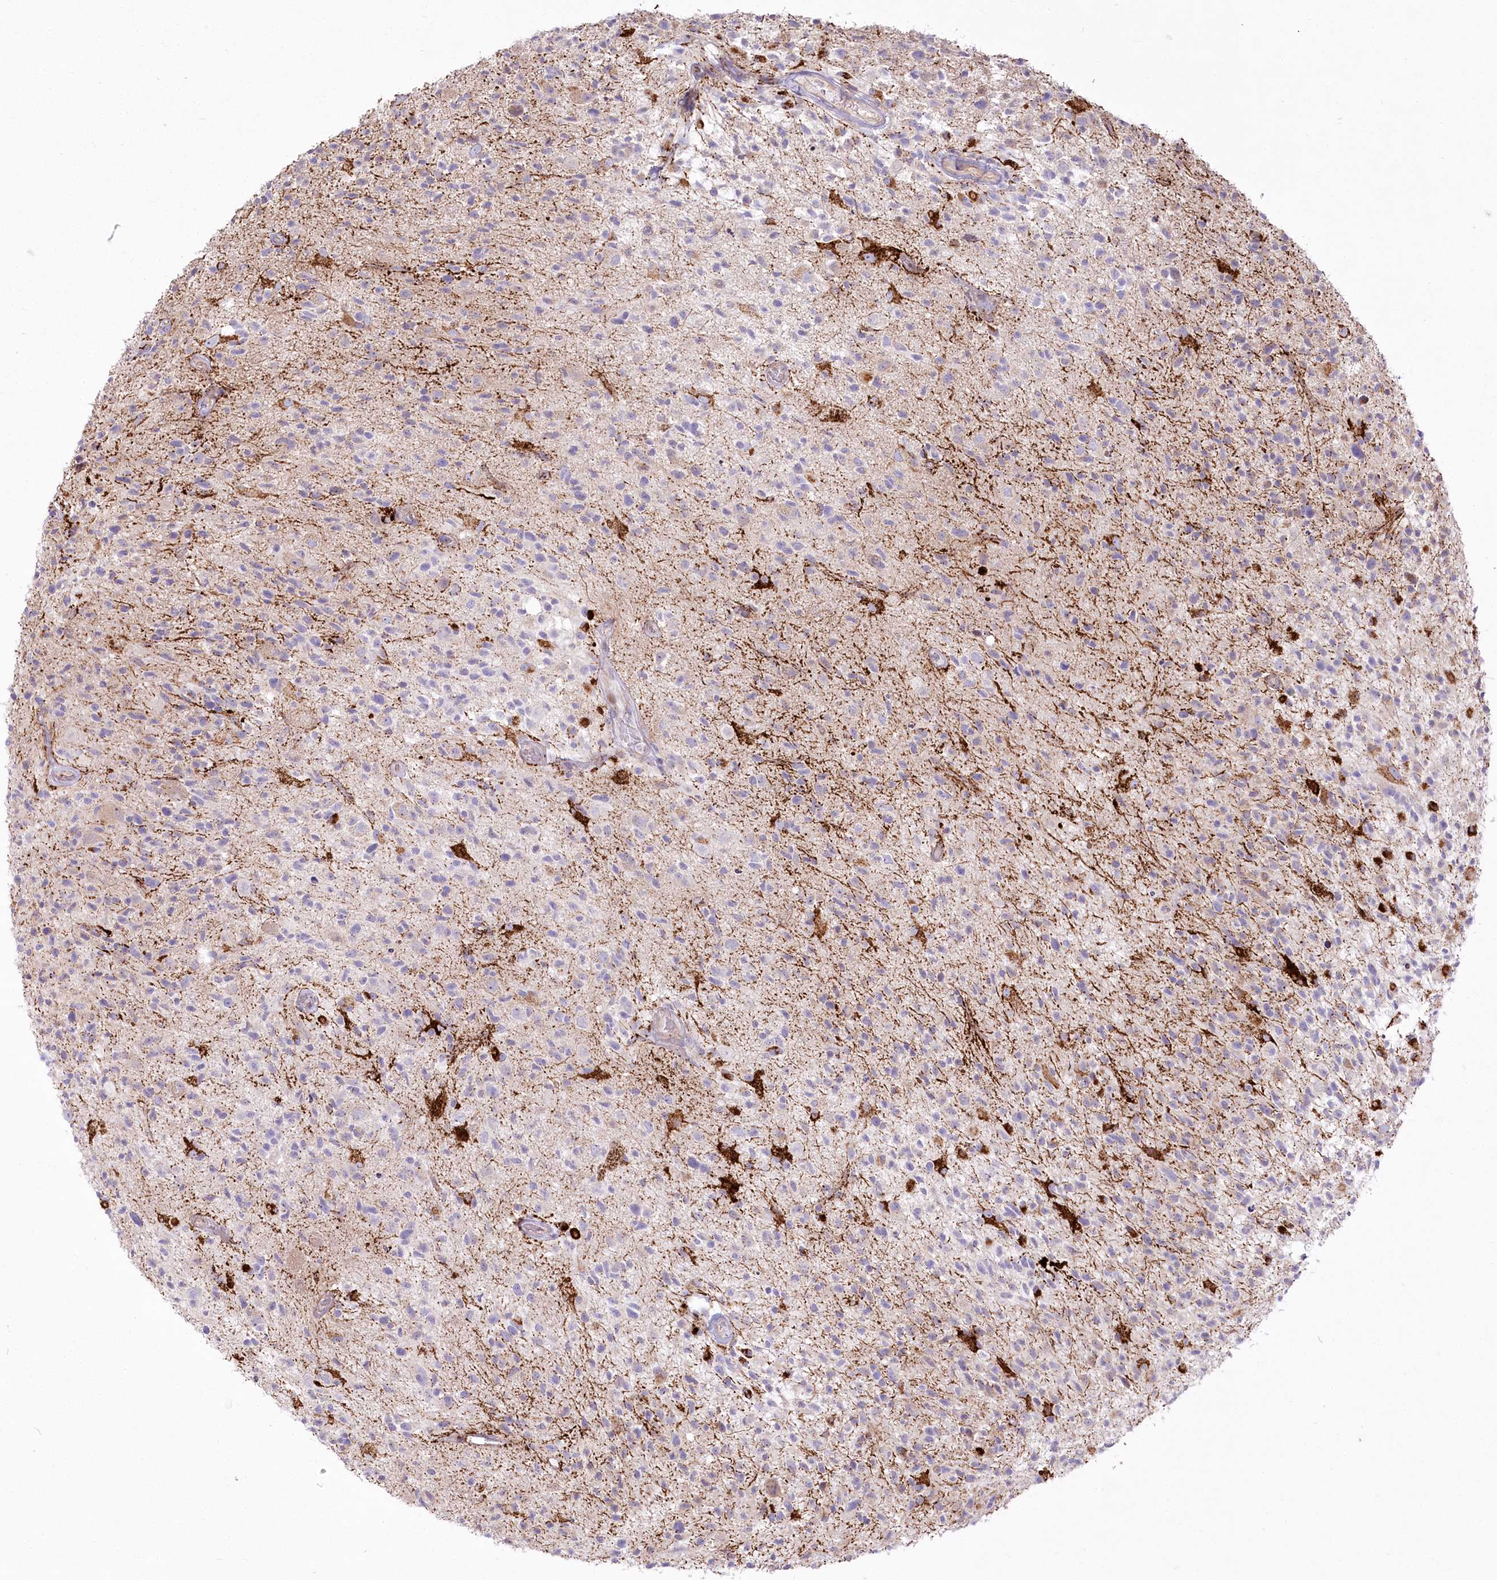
{"staining": {"intensity": "negative", "quantity": "none", "location": "none"}, "tissue": "glioma", "cell_type": "Tumor cells", "image_type": "cancer", "snomed": [{"axis": "morphology", "description": "Glioma, malignant, High grade"}, {"axis": "morphology", "description": "Glioblastoma, NOS"}, {"axis": "topography", "description": "Brain"}], "caption": "Immunohistochemistry (IHC) photomicrograph of glioblastoma stained for a protein (brown), which reveals no expression in tumor cells.", "gene": "CEP164", "patient": {"sex": "male", "age": 60}}